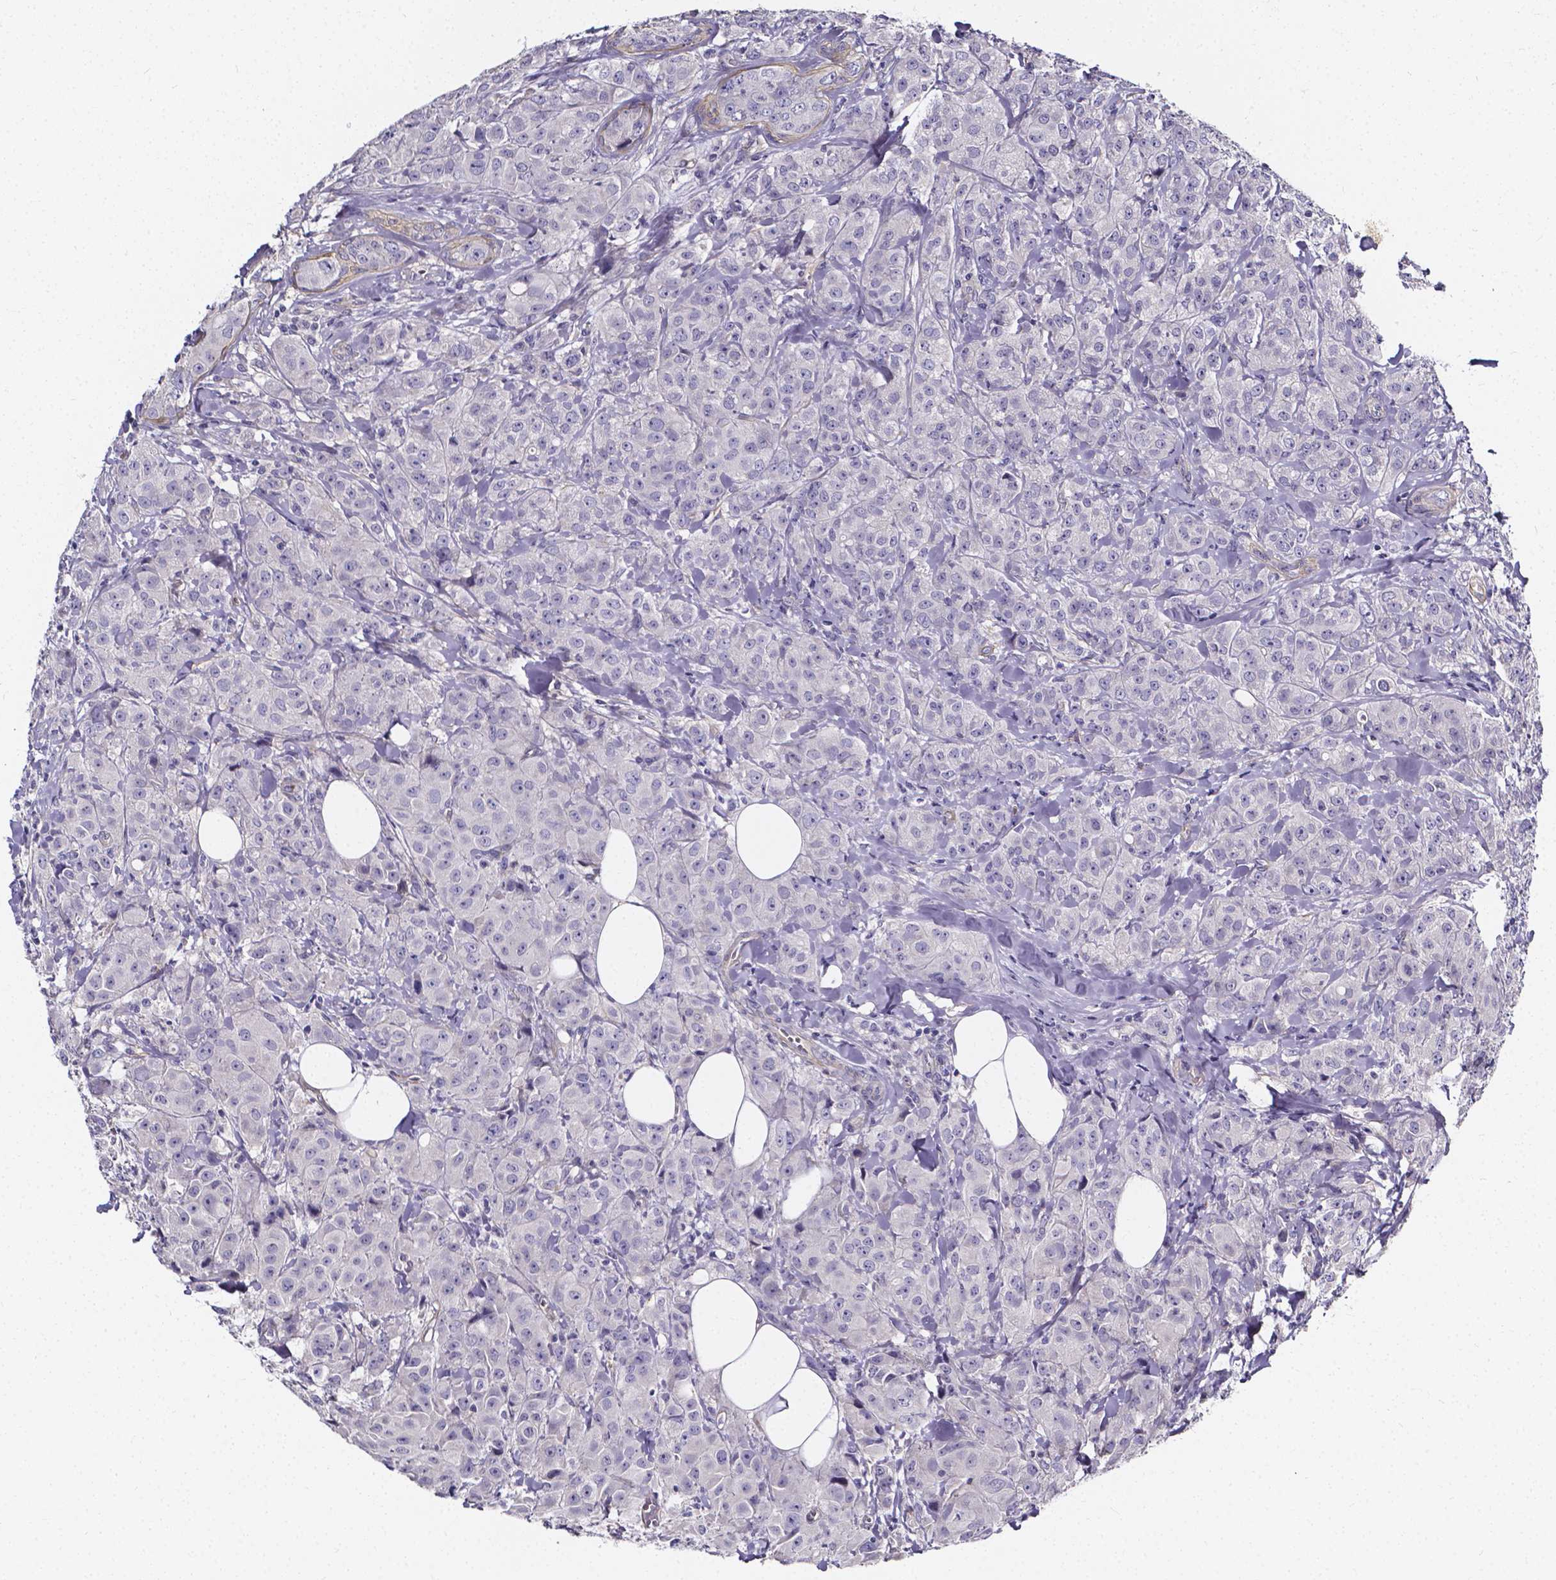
{"staining": {"intensity": "negative", "quantity": "none", "location": "none"}, "tissue": "breast cancer", "cell_type": "Tumor cells", "image_type": "cancer", "snomed": [{"axis": "morphology", "description": "Duct carcinoma"}, {"axis": "topography", "description": "Breast"}], "caption": "Histopathology image shows no protein positivity in tumor cells of invasive ductal carcinoma (breast) tissue.", "gene": "CACNG8", "patient": {"sex": "female", "age": 43}}